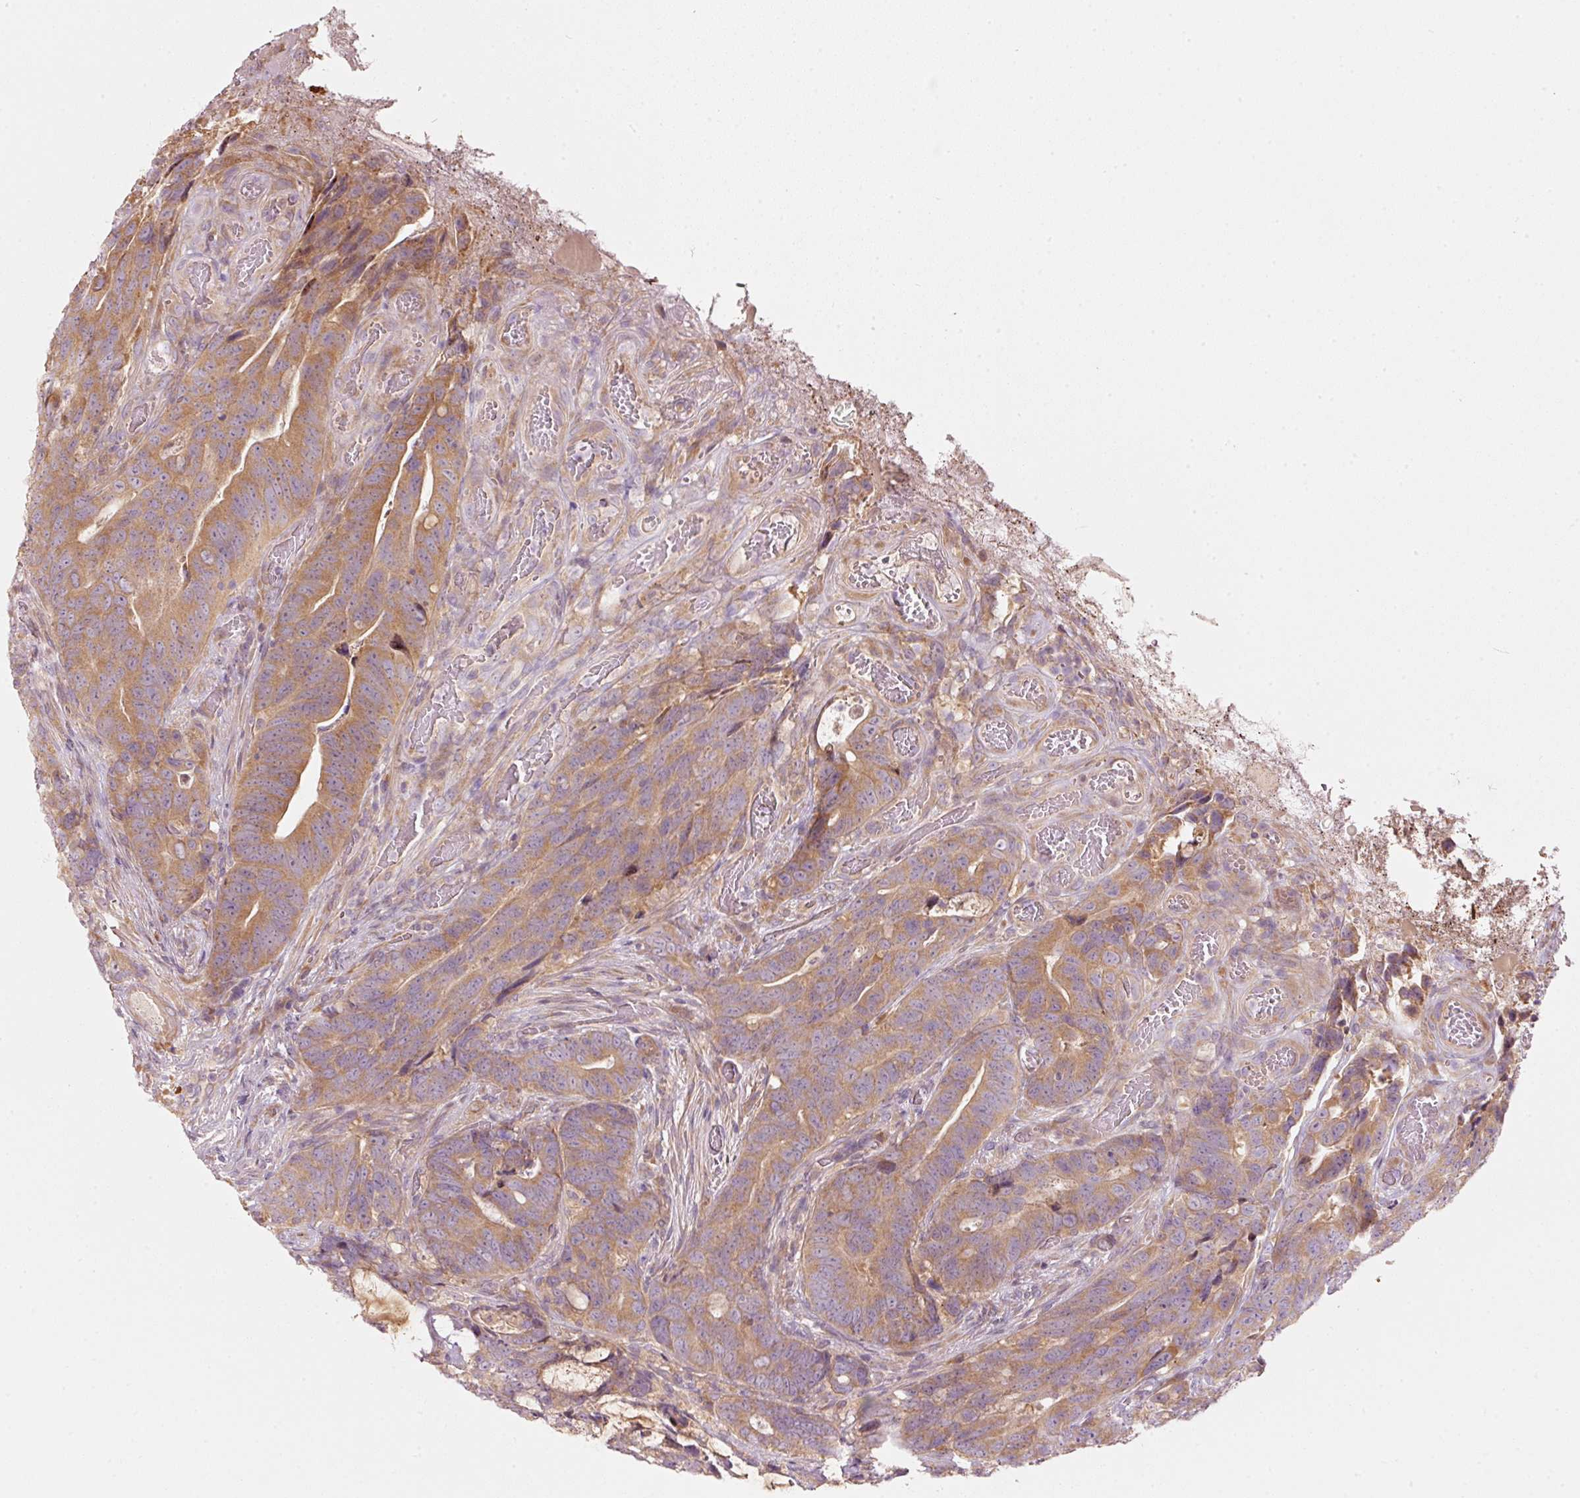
{"staining": {"intensity": "moderate", "quantity": ">75%", "location": "cytoplasmic/membranous"}, "tissue": "colorectal cancer", "cell_type": "Tumor cells", "image_type": "cancer", "snomed": [{"axis": "morphology", "description": "Adenocarcinoma, NOS"}, {"axis": "topography", "description": "Colon"}], "caption": "Colorectal cancer was stained to show a protein in brown. There is medium levels of moderate cytoplasmic/membranous positivity in approximately >75% of tumor cells.", "gene": "MAP10", "patient": {"sex": "female", "age": 82}}